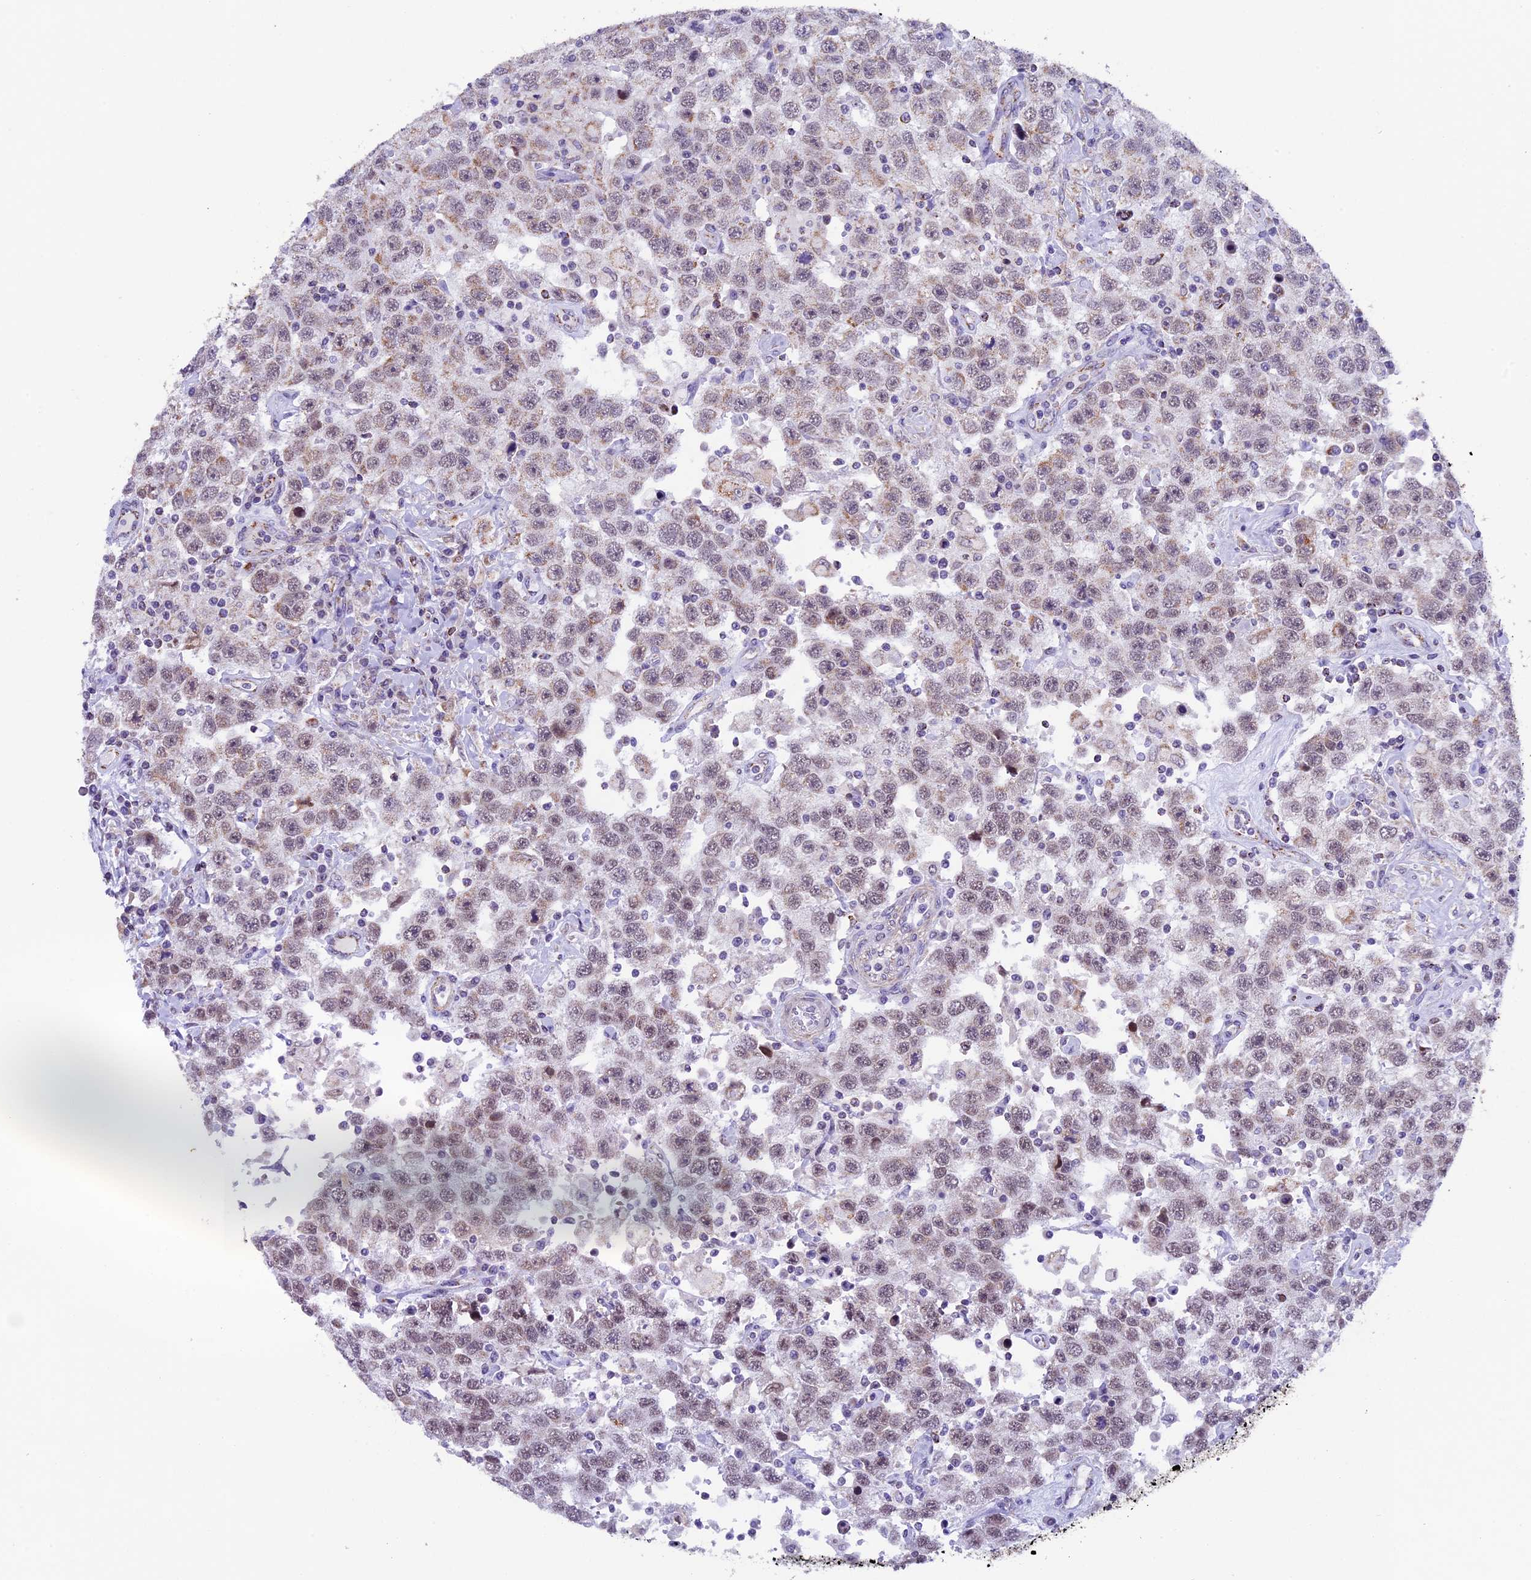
{"staining": {"intensity": "weak", "quantity": "25%-75%", "location": "cytoplasmic/membranous"}, "tissue": "testis cancer", "cell_type": "Tumor cells", "image_type": "cancer", "snomed": [{"axis": "morphology", "description": "Seminoma, NOS"}, {"axis": "topography", "description": "Testis"}], "caption": "Testis cancer stained with a brown dye reveals weak cytoplasmic/membranous positive positivity in approximately 25%-75% of tumor cells.", "gene": "TFAM", "patient": {"sex": "male", "age": 41}}